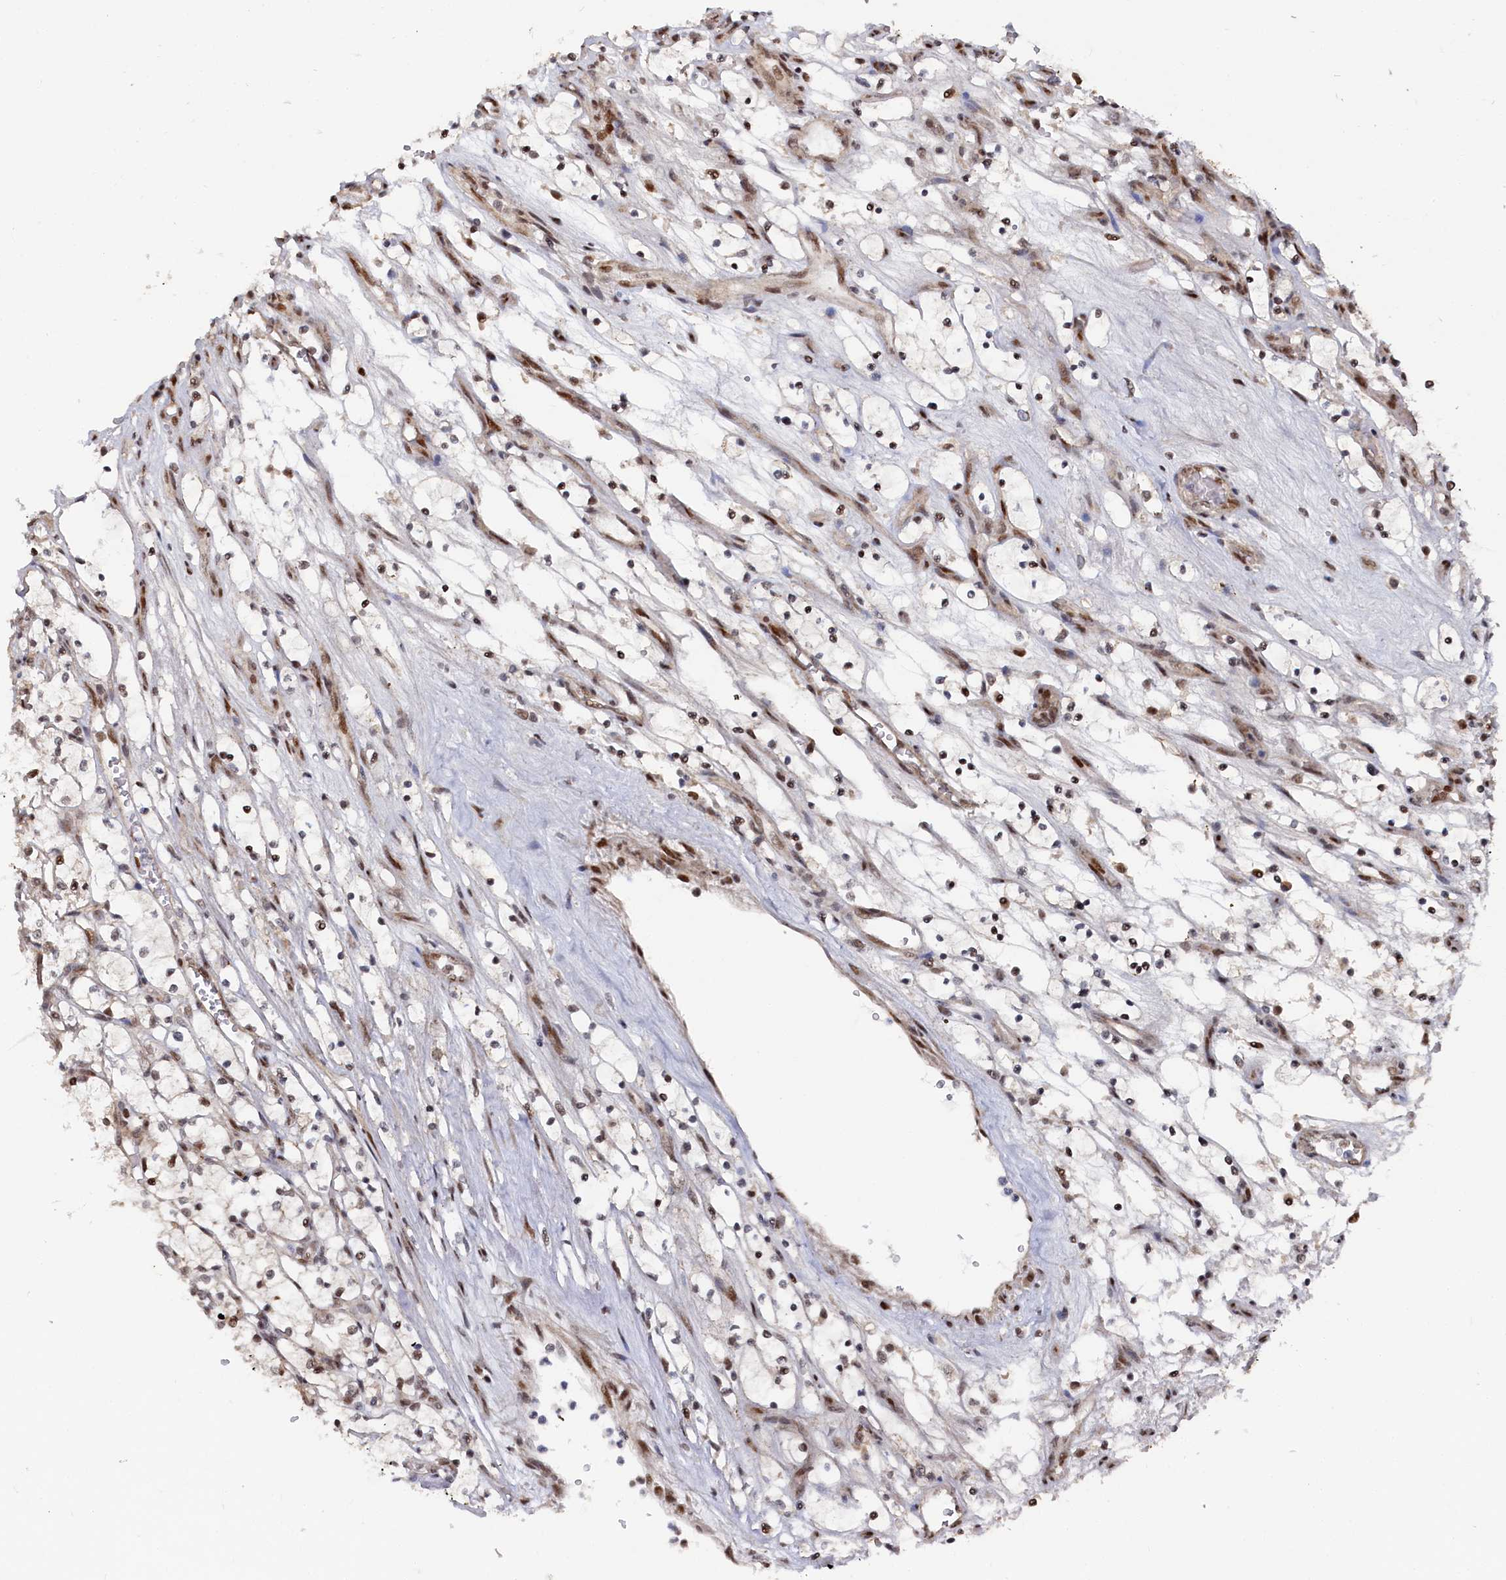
{"staining": {"intensity": "moderate", "quantity": ">75%", "location": "nuclear"}, "tissue": "renal cancer", "cell_type": "Tumor cells", "image_type": "cancer", "snomed": [{"axis": "morphology", "description": "Adenocarcinoma, NOS"}, {"axis": "topography", "description": "Kidney"}], "caption": "There is medium levels of moderate nuclear expression in tumor cells of renal cancer, as demonstrated by immunohistochemical staining (brown color).", "gene": "BUB3", "patient": {"sex": "female", "age": 69}}